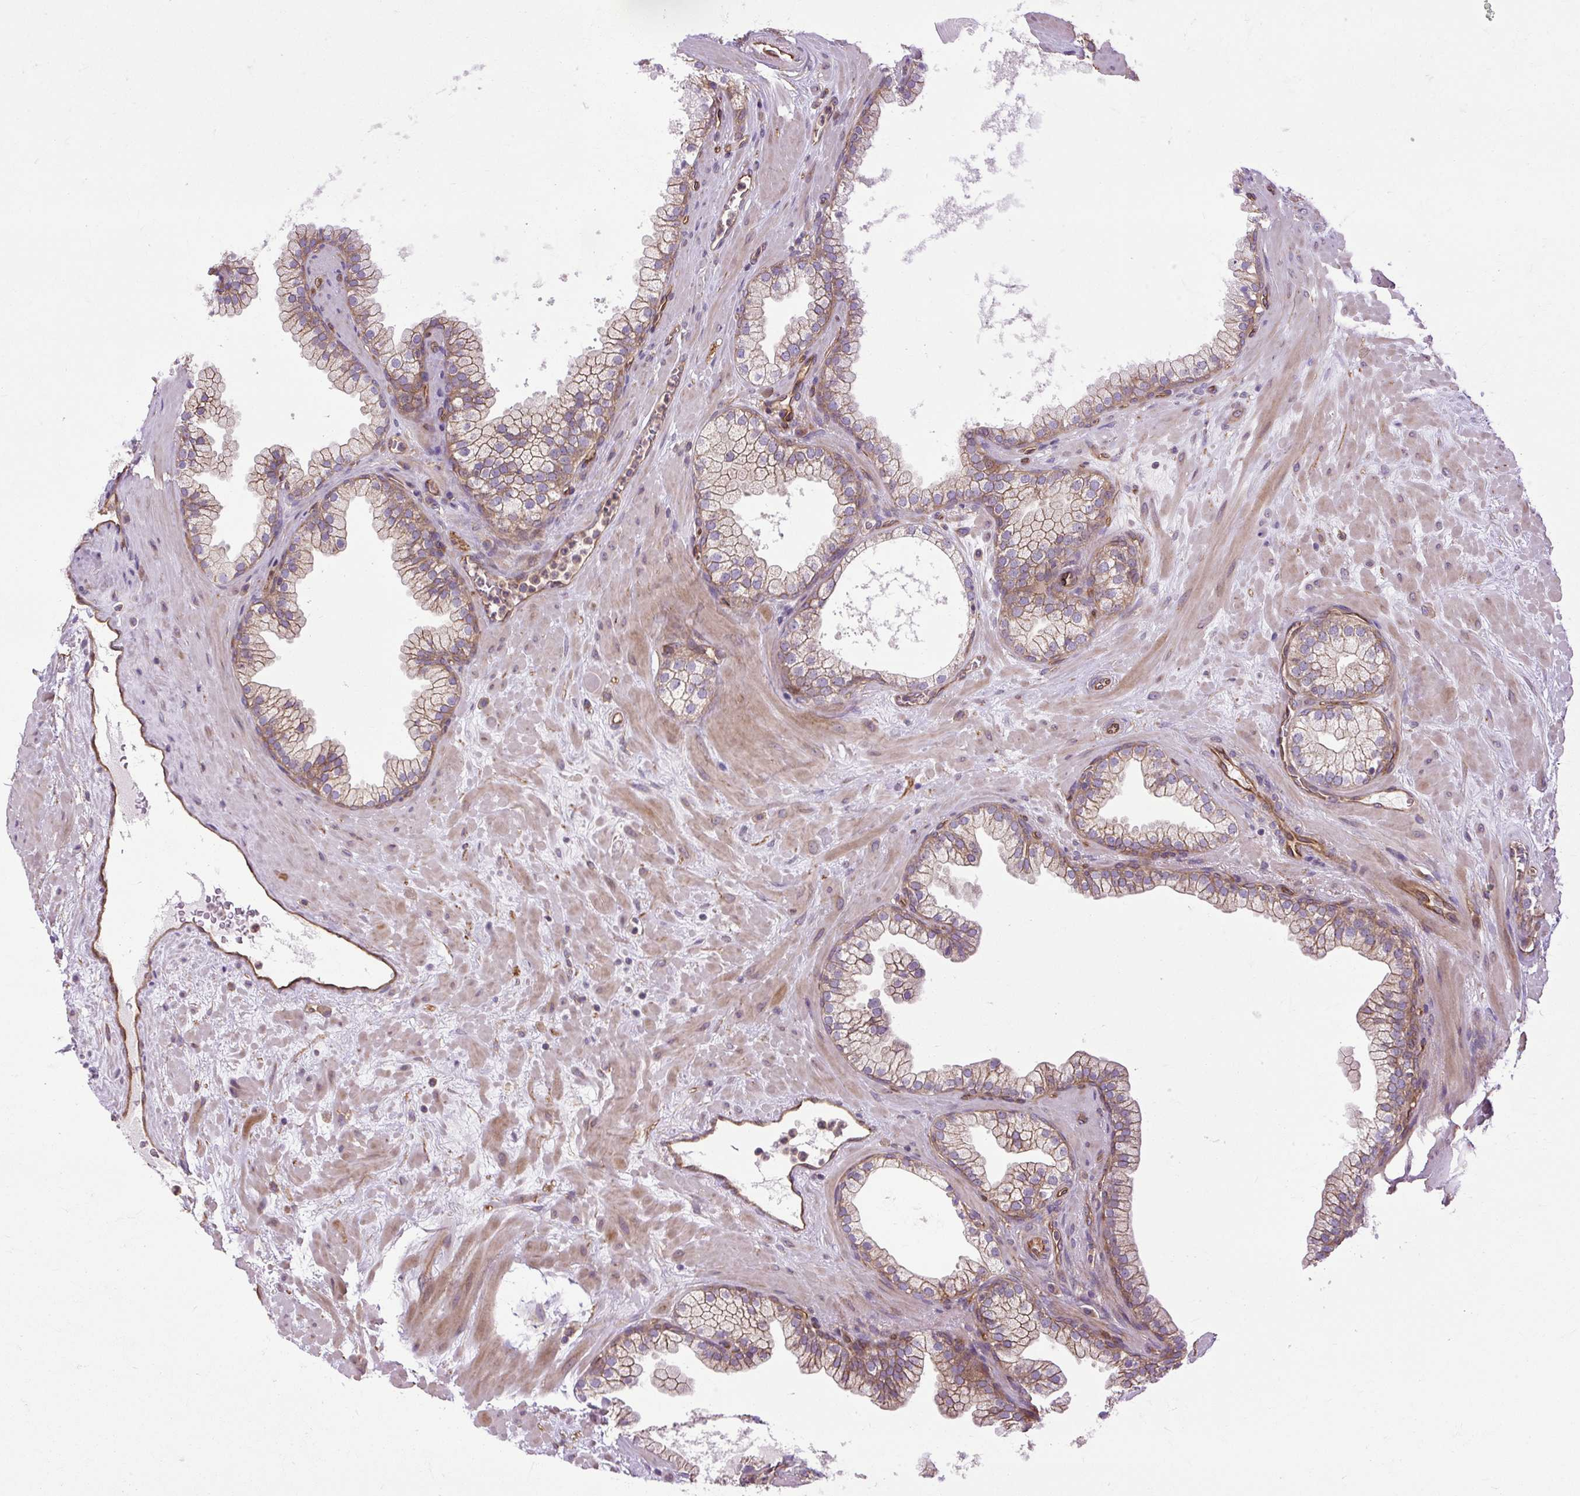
{"staining": {"intensity": "moderate", "quantity": ">75%", "location": "cytoplasmic/membranous"}, "tissue": "prostate", "cell_type": "Glandular cells", "image_type": "normal", "snomed": [{"axis": "morphology", "description": "Normal tissue, NOS"}, {"axis": "topography", "description": "Prostate"}, {"axis": "topography", "description": "Peripheral nerve tissue"}], "caption": "Immunohistochemical staining of benign prostate demonstrates medium levels of moderate cytoplasmic/membranous expression in about >75% of glandular cells. (brown staining indicates protein expression, while blue staining denotes nuclei).", "gene": "CCDC93", "patient": {"sex": "male", "age": 61}}